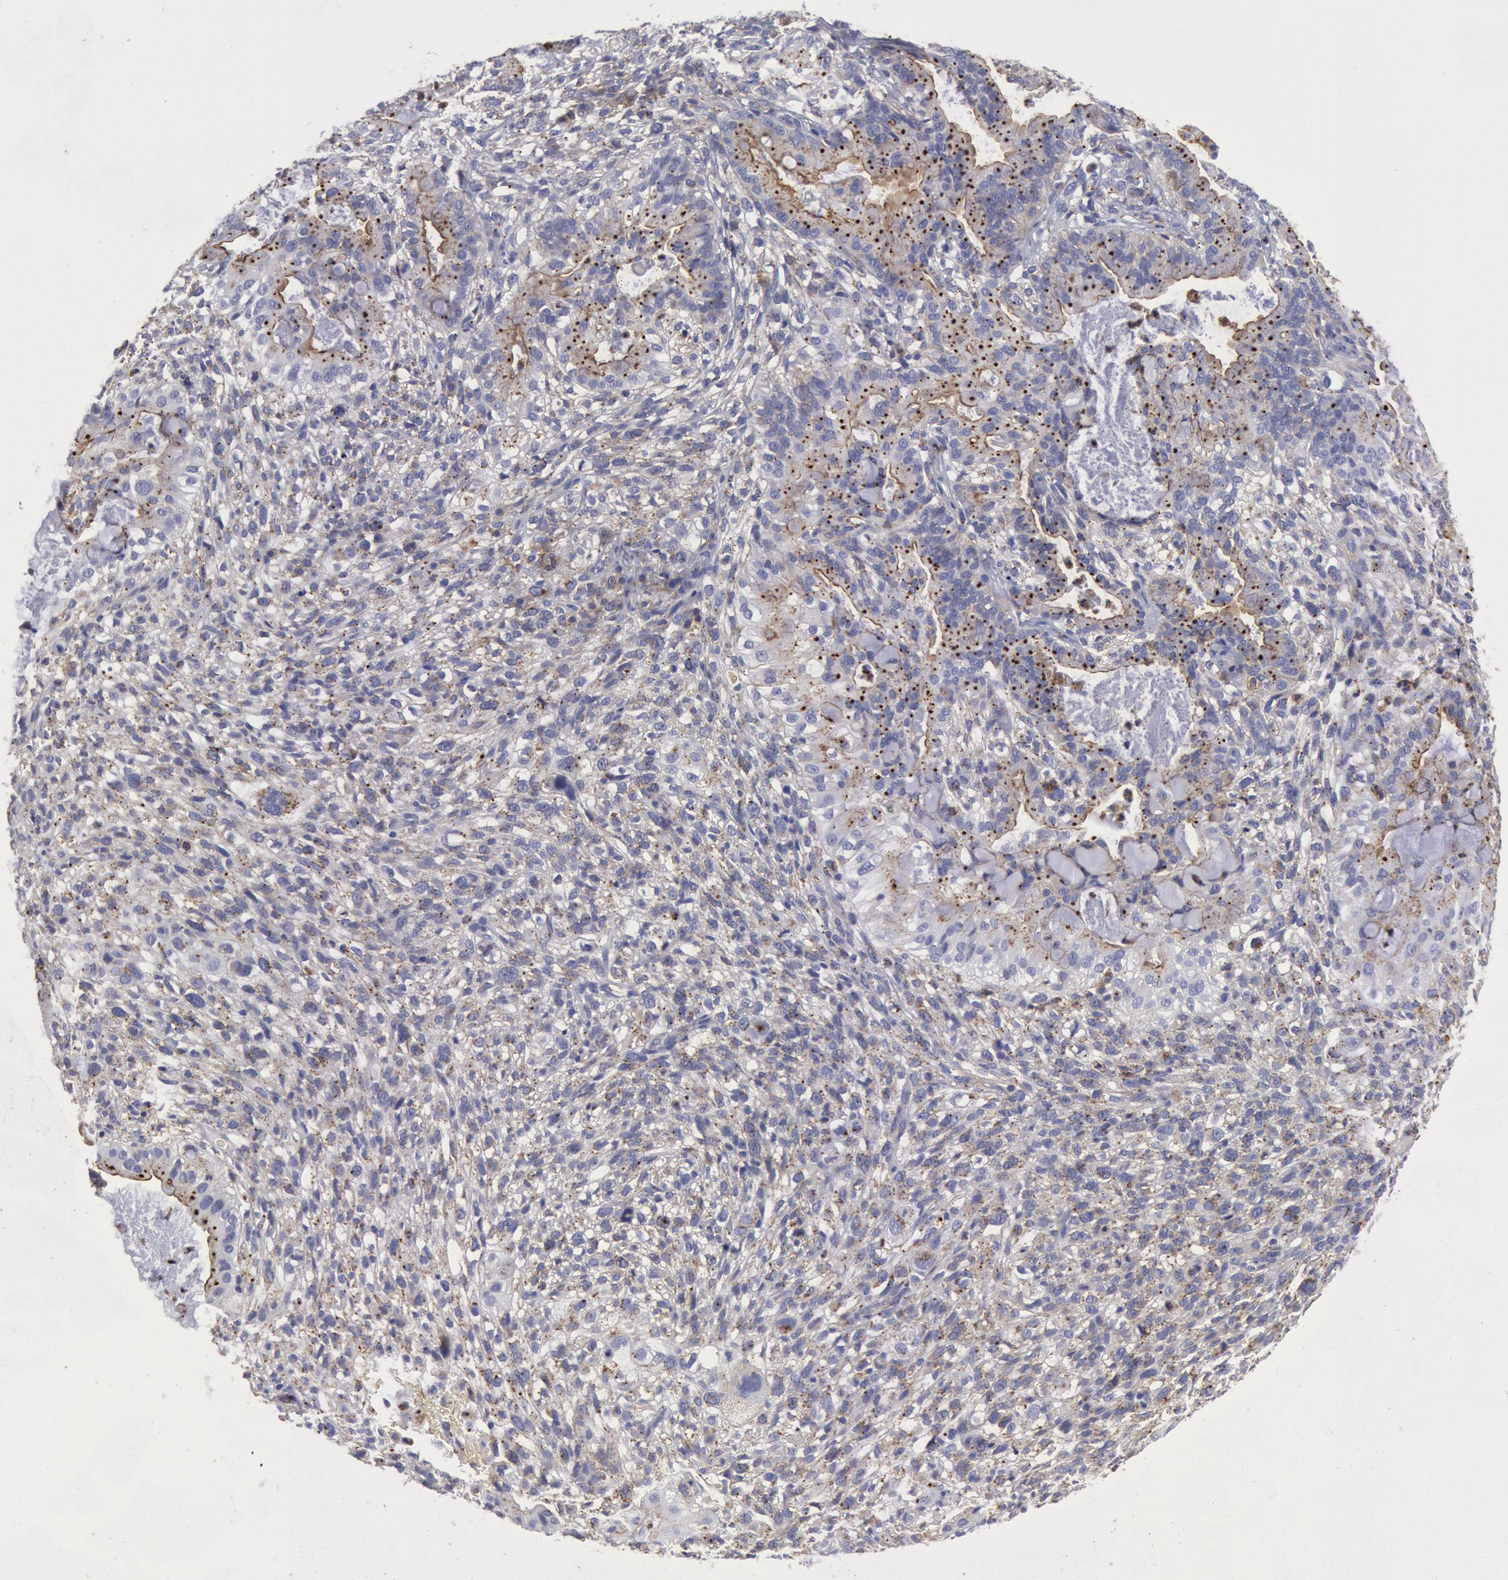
{"staining": {"intensity": "negative", "quantity": "none", "location": "none"}, "tissue": "cervical cancer", "cell_type": "Tumor cells", "image_type": "cancer", "snomed": [{"axis": "morphology", "description": "Adenocarcinoma, NOS"}, {"axis": "topography", "description": "Cervix"}], "caption": "Immunohistochemical staining of cervical cancer shows no significant positivity in tumor cells.", "gene": "FLOT1", "patient": {"sex": "female", "age": 41}}